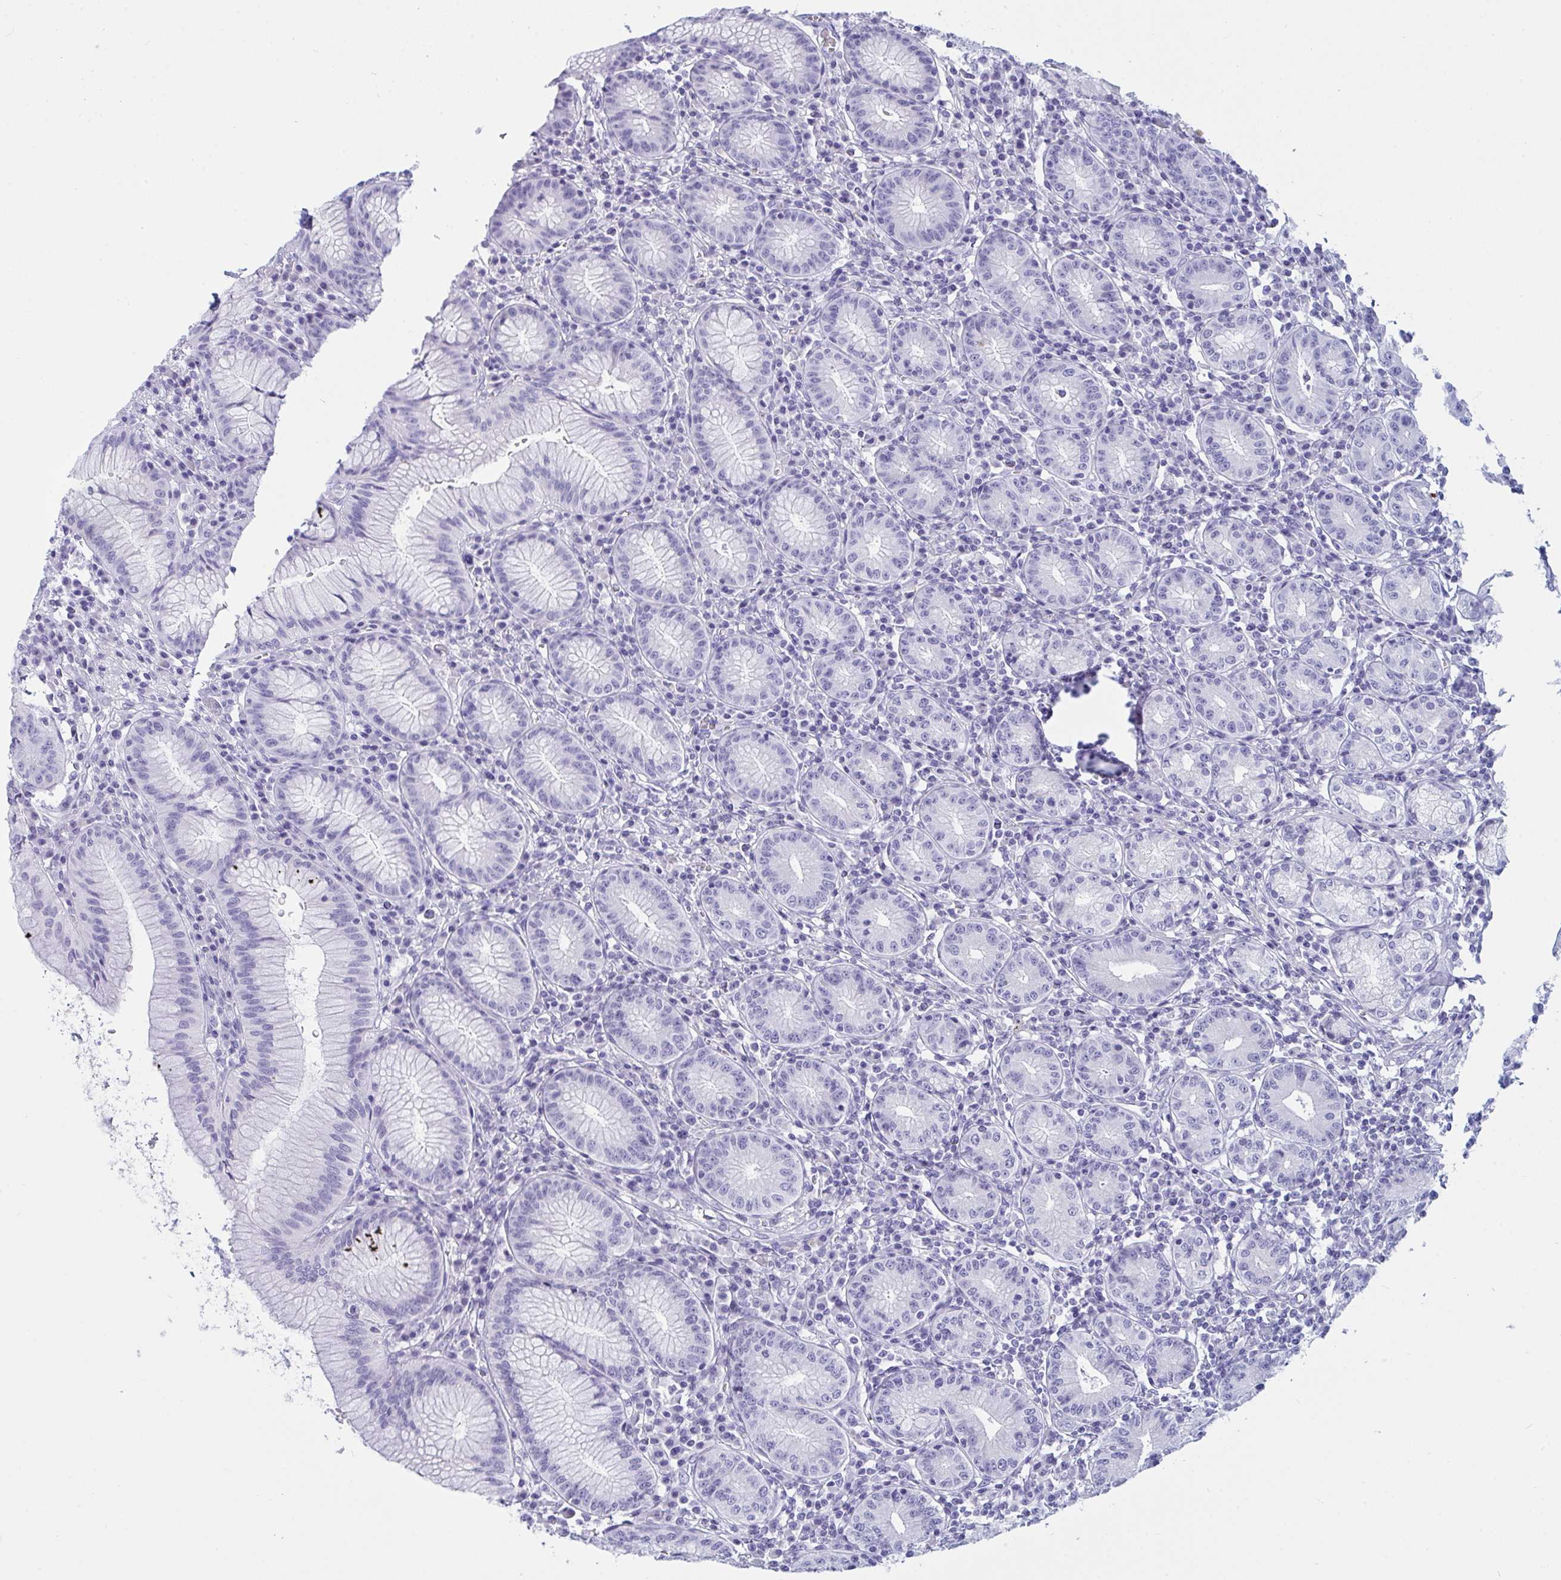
{"staining": {"intensity": "negative", "quantity": "none", "location": "none"}, "tissue": "stomach", "cell_type": "Glandular cells", "image_type": "normal", "snomed": [{"axis": "morphology", "description": "Normal tissue, NOS"}, {"axis": "topography", "description": "Stomach"}], "caption": "Micrograph shows no significant protein staining in glandular cells of benign stomach. (Brightfield microscopy of DAB IHC at high magnification).", "gene": "OXLD1", "patient": {"sex": "male", "age": 55}}